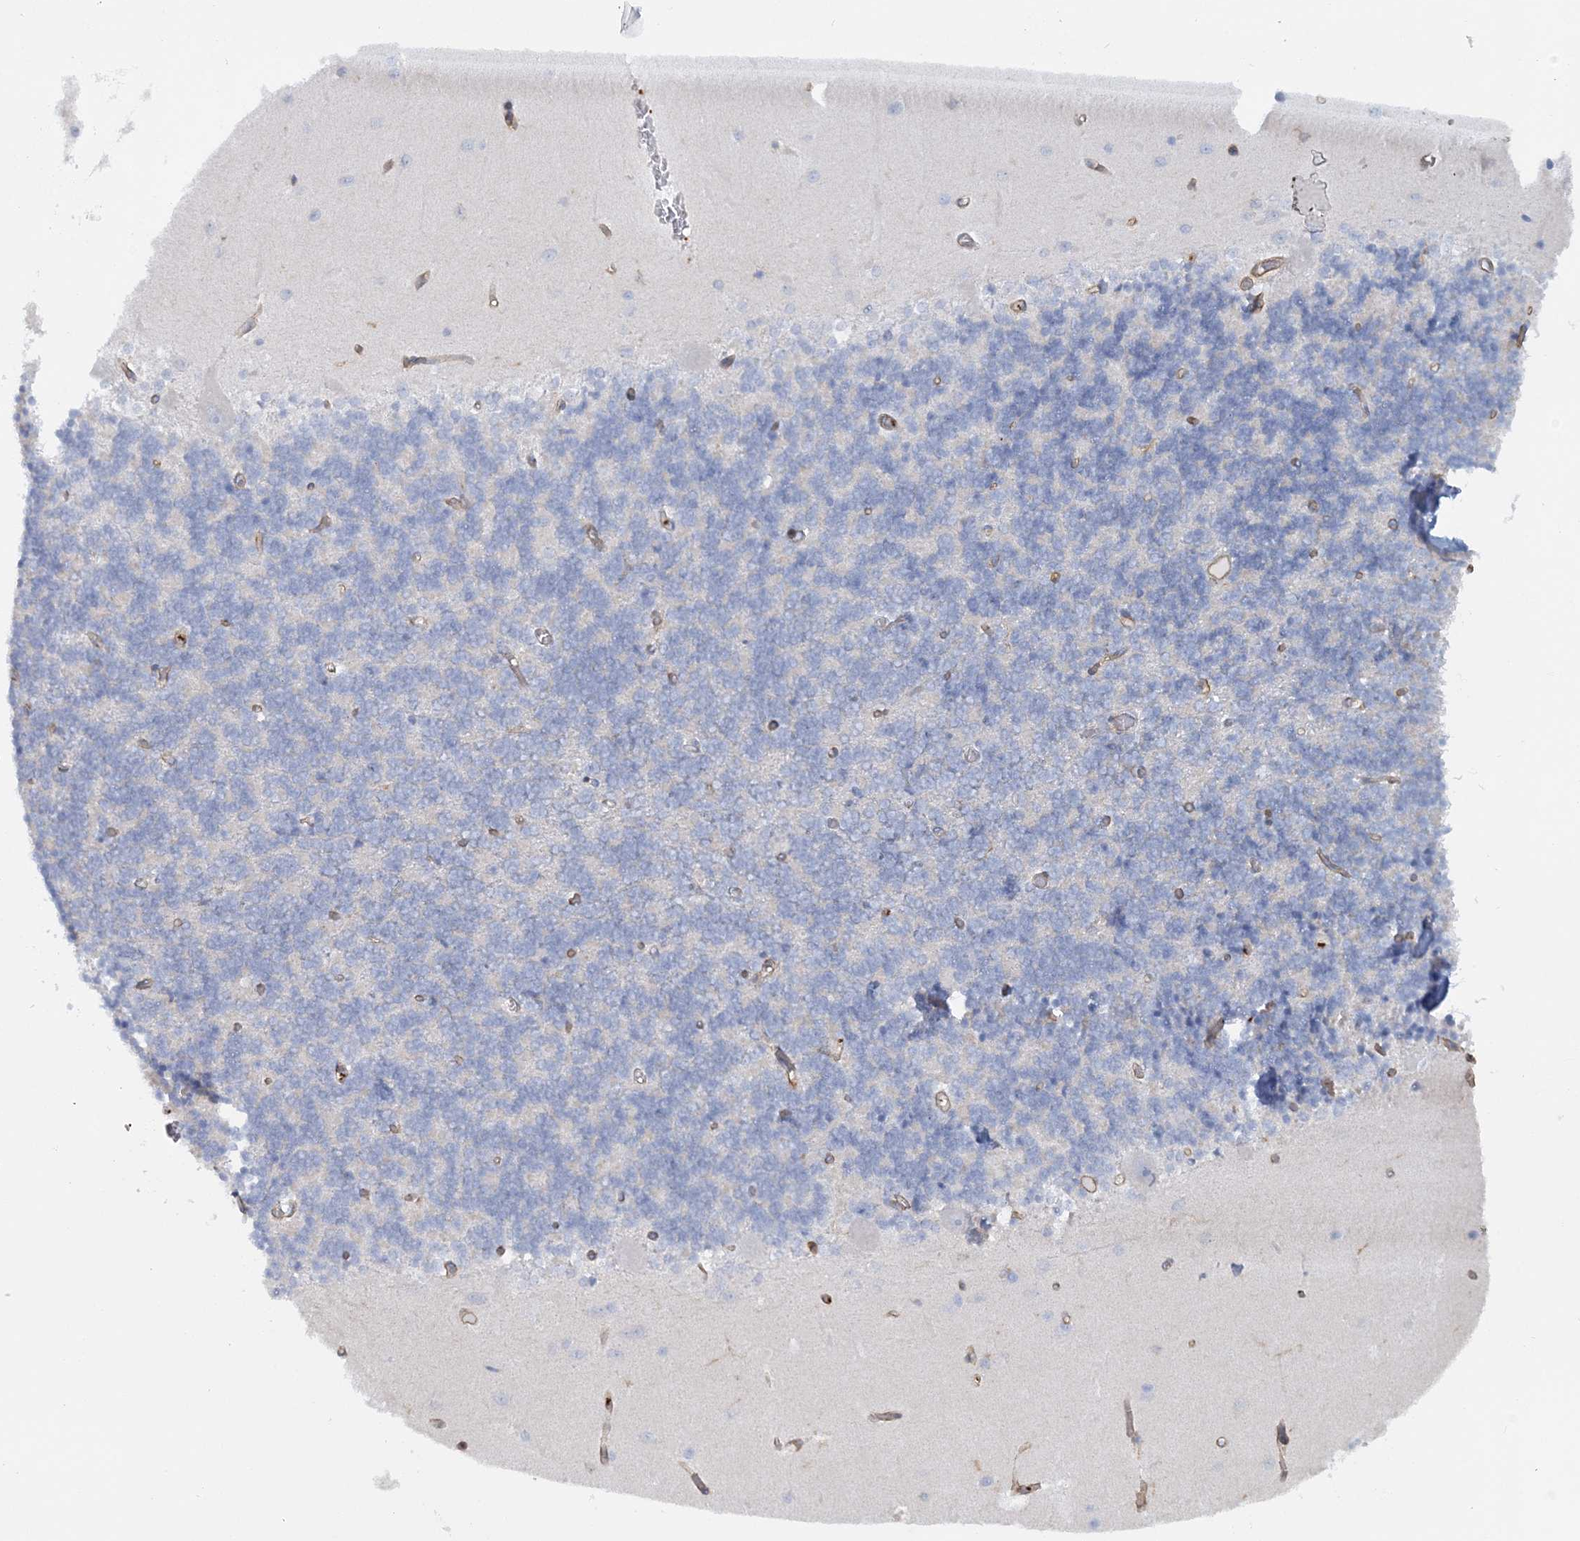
{"staining": {"intensity": "negative", "quantity": "none", "location": "none"}, "tissue": "cerebellum", "cell_type": "Cells in granular layer", "image_type": "normal", "snomed": [{"axis": "morphology", "description": "Normal tissue, NOS"}, {"axis": "topography", "description": "Cerebellum"}], "caption": "A histopathology image of cerebellum stained for a protein reveals no brown staining in cells in granular layer. (Stains: DAB IHC with hematoxylin counter stain, Microscopy: brightfield microscopy at high magnification).", "gene": "CUEDC2", "patient": {"sex": "male", "age": 37}}